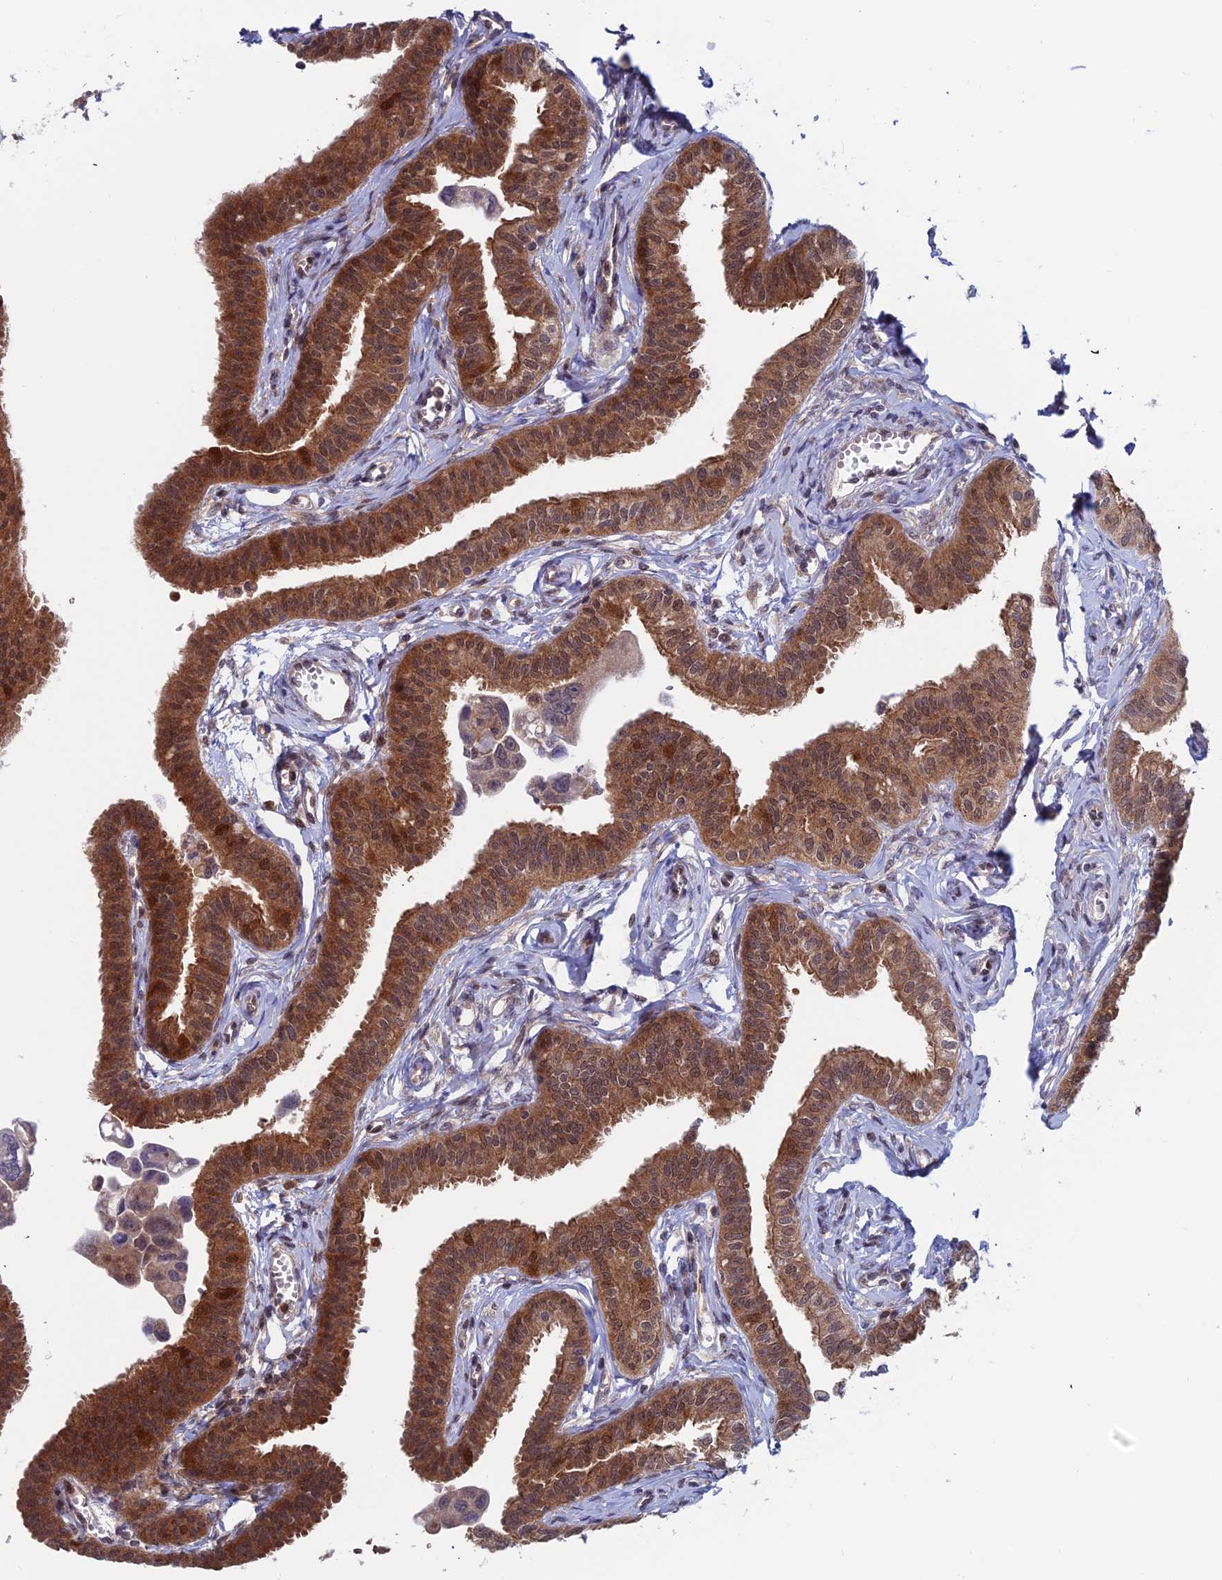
{"staining": {"intensity": "strong", "quantity": ">75%", "location": "cytoplasmic/membranous,nuclear"}, "tissue": "fallopian tube", "cell_type": "Glandular cells", "image_type": "normal", "snomed": [{"axis": "morphology", "description": "Normal tissue, NOS"}, {"axis": "morphology", "description": "Carcinoma, NOS"}, {"axis": "topography", "description": "Fallopian tube"}, {"axis": "topography", "description": "Ovary"}], "caption": "The image exhibits immunohistochemical staining of unremarkable fallopian tube. There is strong cytoplasmic/membranous,nuclear staining is appreciated in approximately >75% of glandular cells. (Brightfield microscopy of DAB IHC at high magnification).", "gene": "IGBP1", "patient": {"sex": "female", "age": 59}}